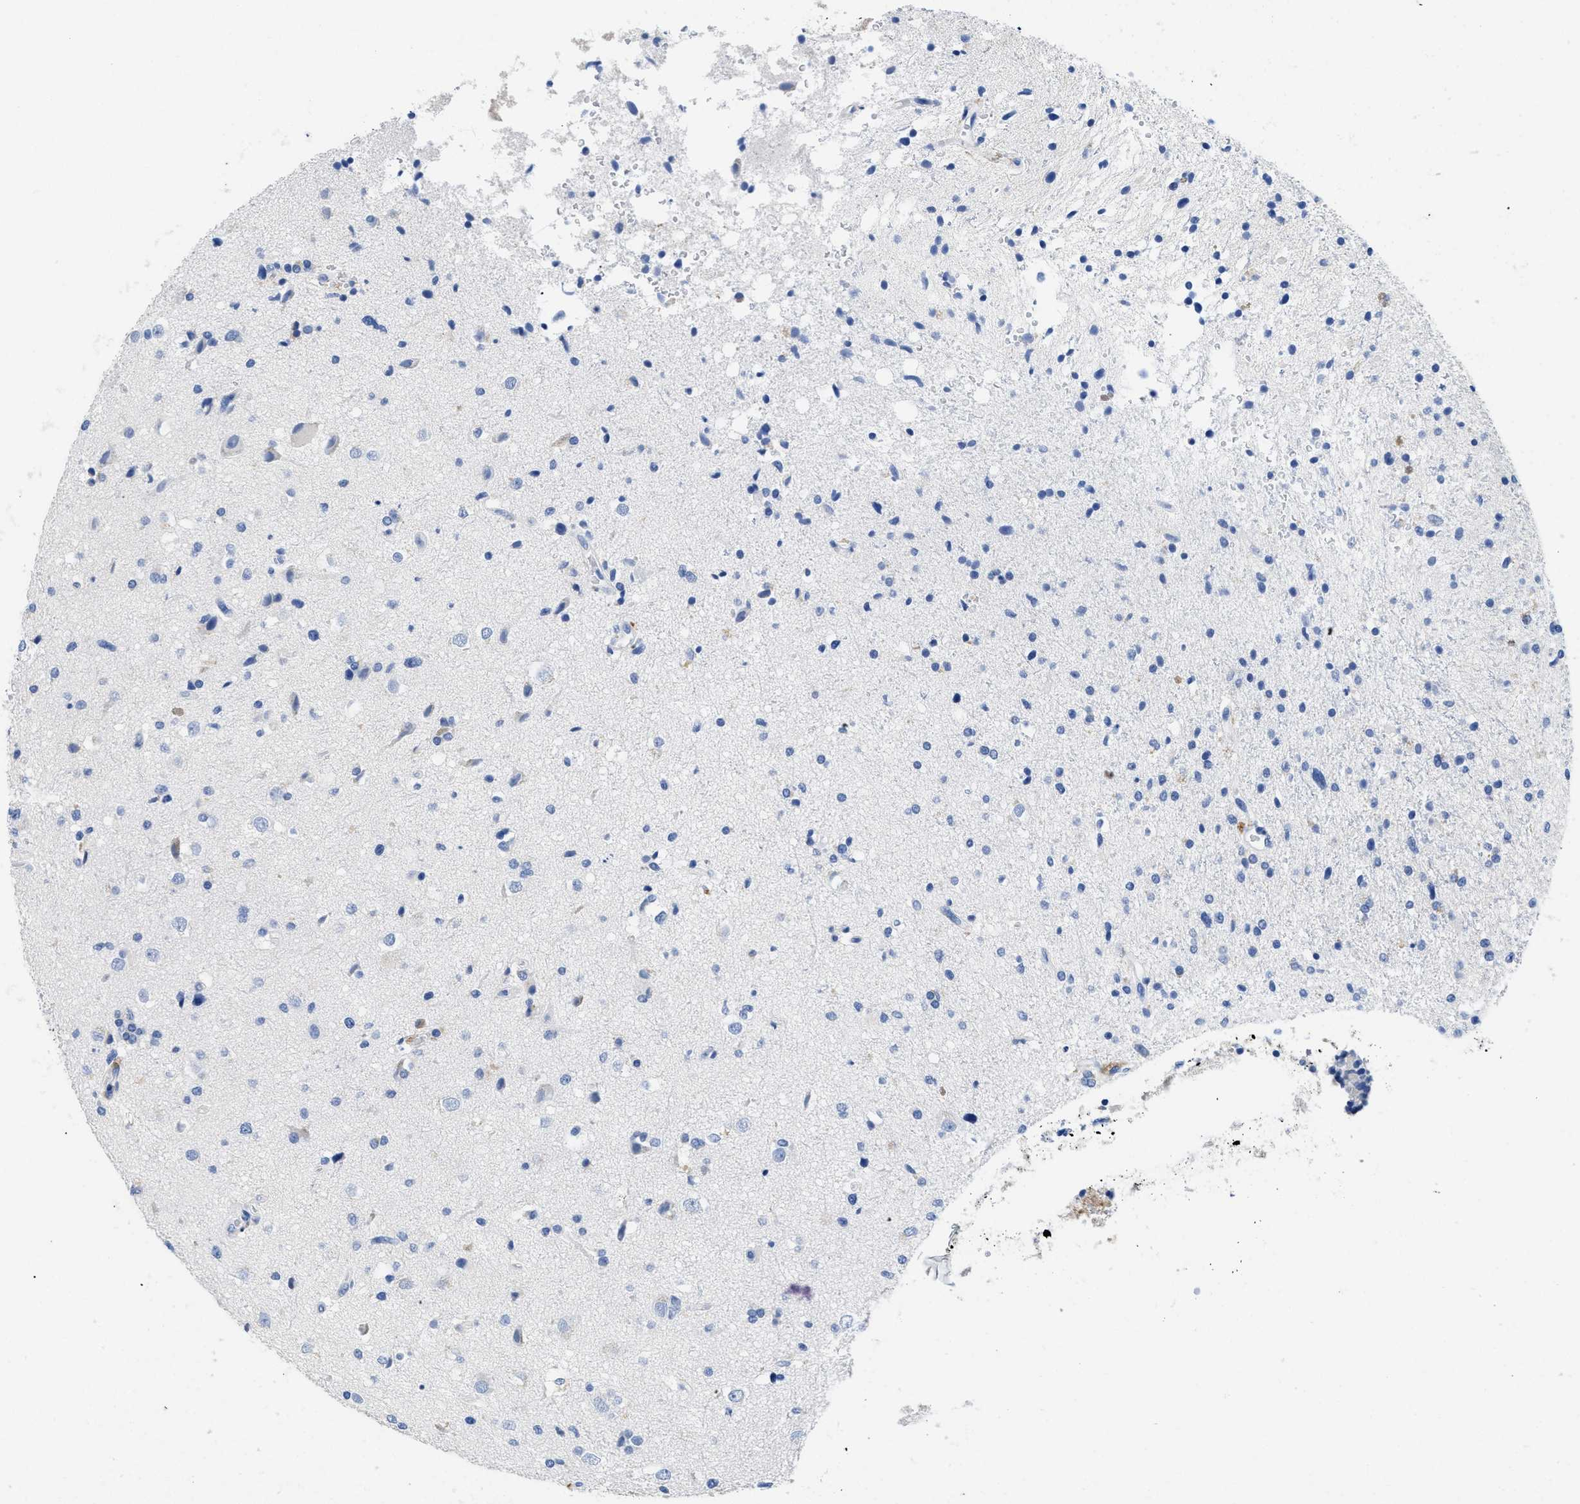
{"staining": {"intensity": "negative", "quantity": "none", "location": "none"}, "tissue": "glioma", "cell_type": "Tumor cells", "image_type": "cancer", "snomed": [{"axis": "morphology", "description": "Glioma, malignant, High grade"}, {"axis": "topography", "description": "Brain"}], "caption": "A high-resolution micrograph shows IHC staining of high-grade glioma (malignant), which demonstrates no significant positivity in tumor cells. (Stains: DAB IHC with hematoxylin counter stain, Microscopy: brightfield microscopy at high magnification).", "gene": "APOBEC2", "patient": {"sex": "male", "age": 33}}